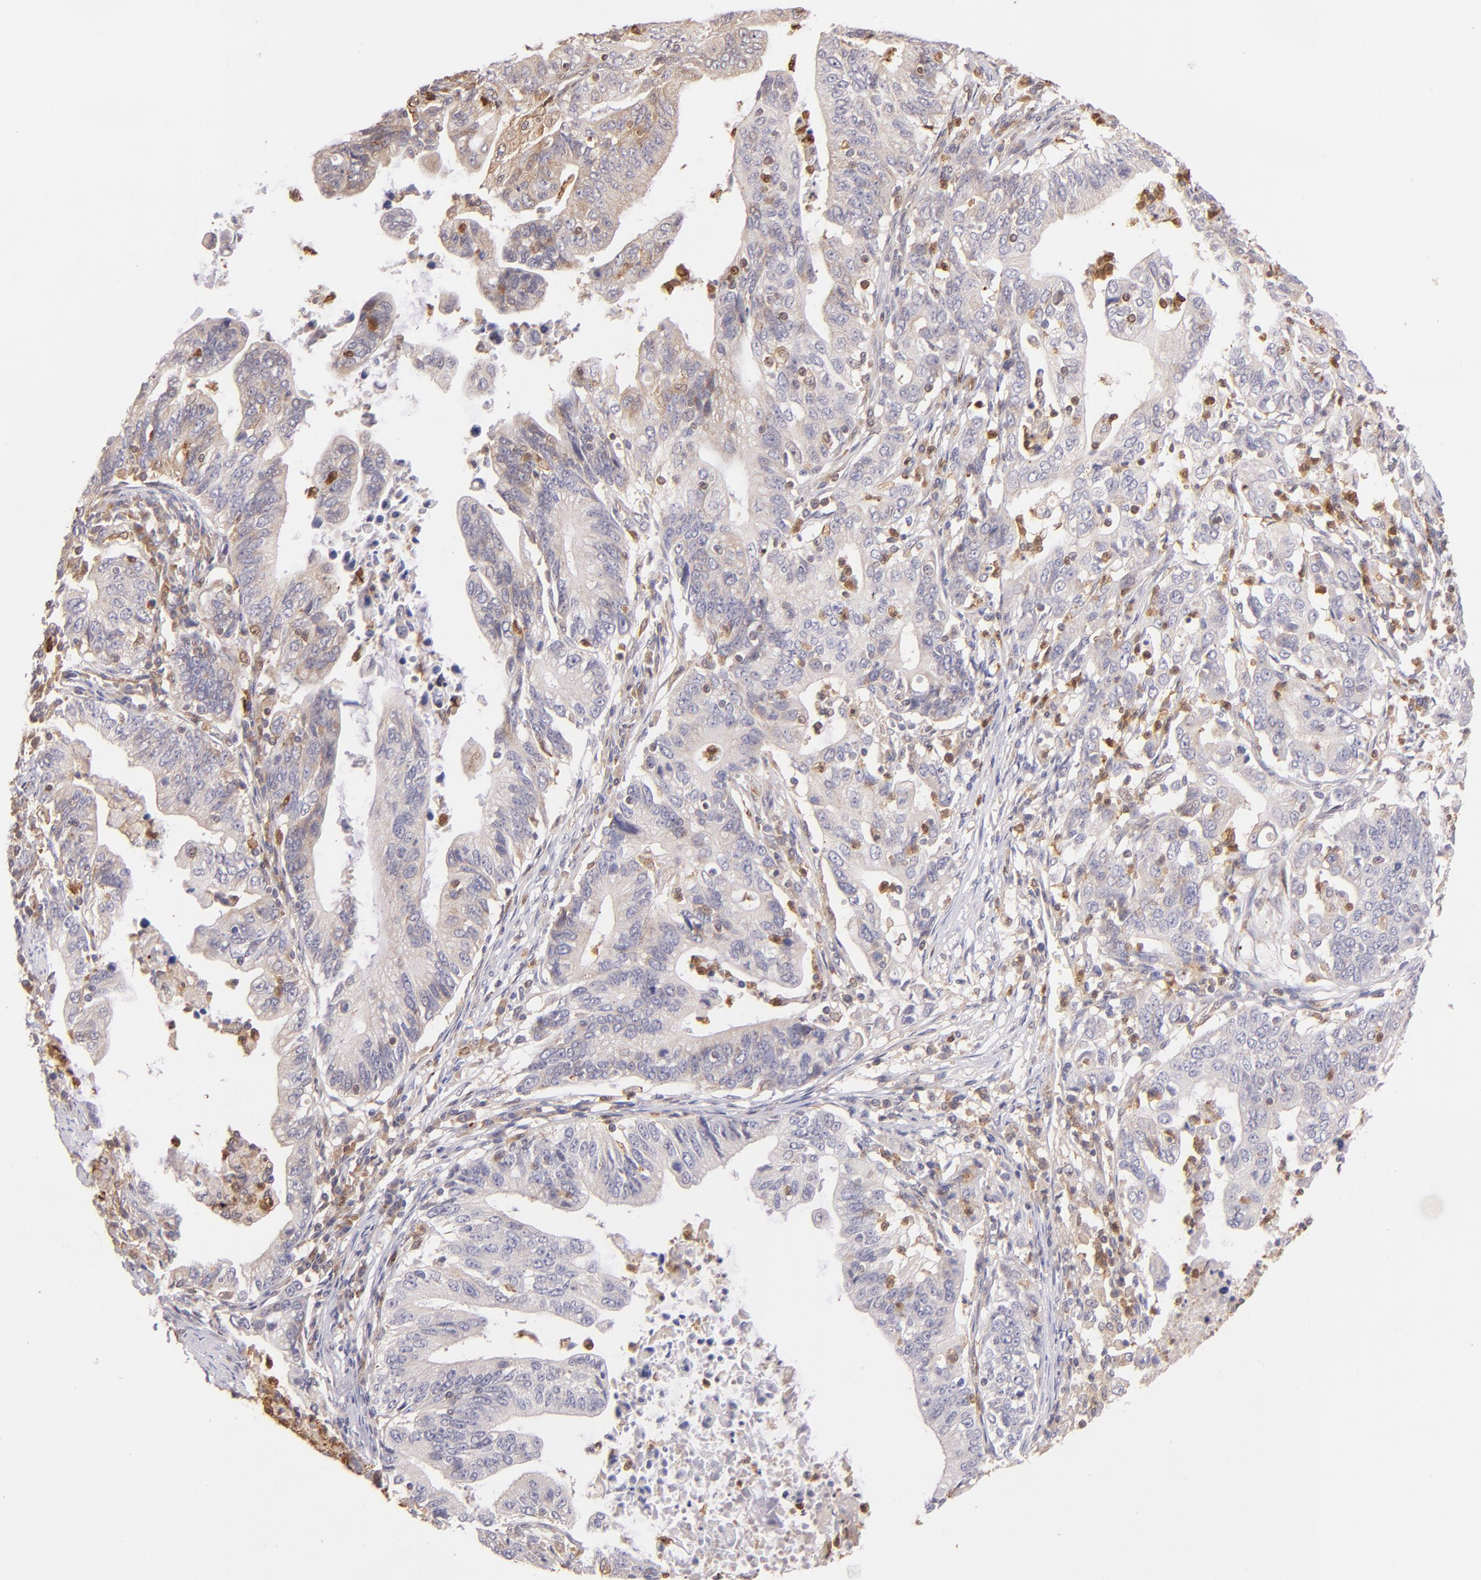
{"staining": {"intensity": "weak", "quantity": ">75%", "location": "cytoplasmic/membranous"}, "tissue": "stomach cancer", "cell_type": "Tumor cells", "image_type": "cancer", "snomed": [{"axis": "morphology", "description": "Adenocarcinoma, NOS"}, {"axis": "topography", "description": "Stomach, upper"}], "caption": "Brown immunohistochemical staining in human adenocarcinoma (stomach) displays weak cytoplasmic/membranous expression in approximately >75% of tumor cells.", "gene": "BTK", "patient": {"sex": "female", "age": 50}}